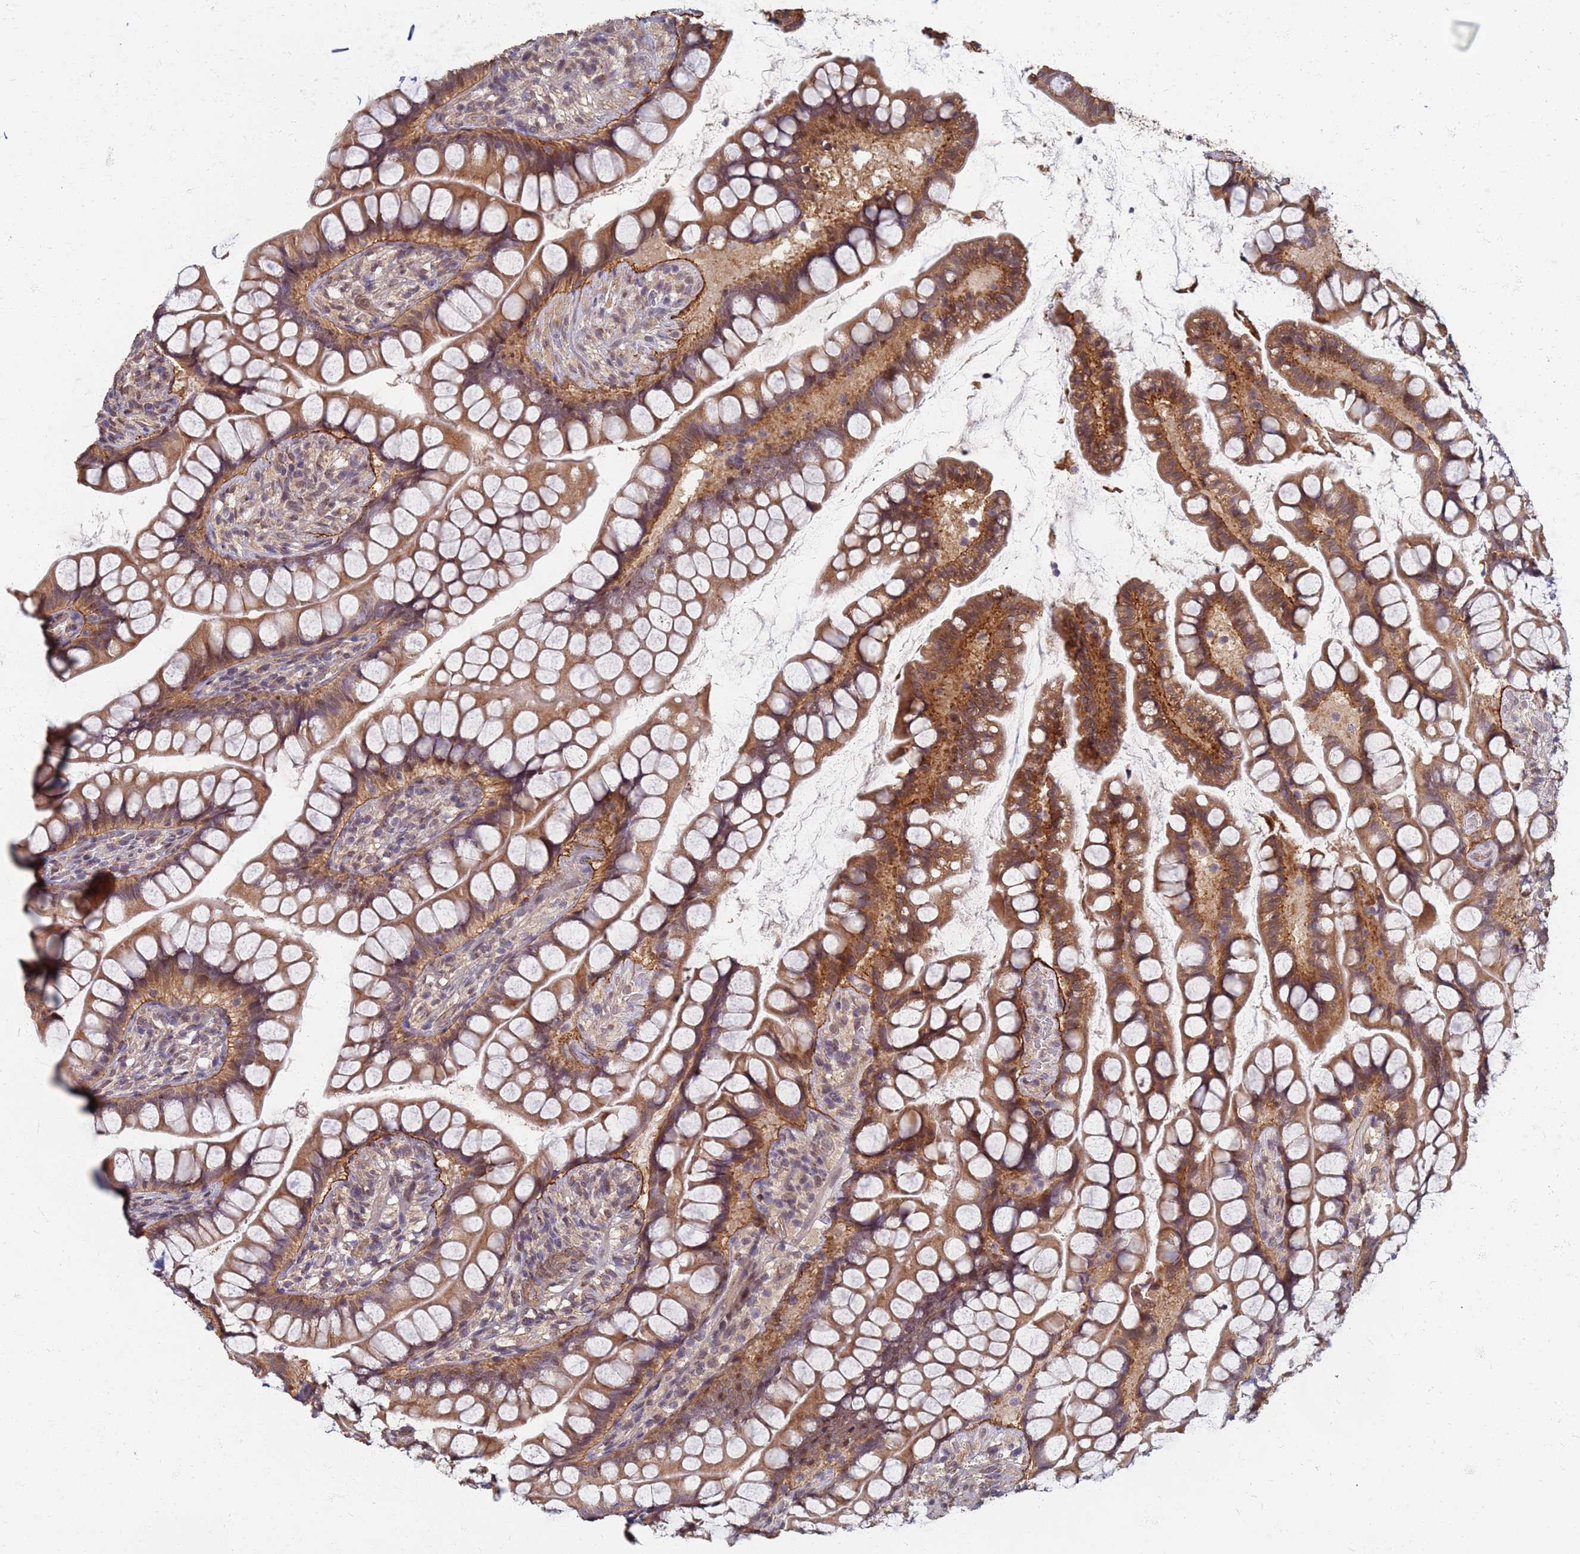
{"staining": {"intensity": "moderate", "quantity": ">75%", "location": "cytoplasmic/membranous"}, "tissue": "small intestine", "cell_type": "Glandular cells", "image_type": "normal", "snomed": [{"axis": "morphology", "description": "Normal tissue, NOS"}, {"axis": "topography", "description": "Small intestine"}], "caption": "Glandular cells show medium levels of moderate cytoplasmic/membranous staining in approximately >75% of cells in normal human small intestine.", "gene": "ITGB4", "patient": {"sex": "male", "age": 70}}